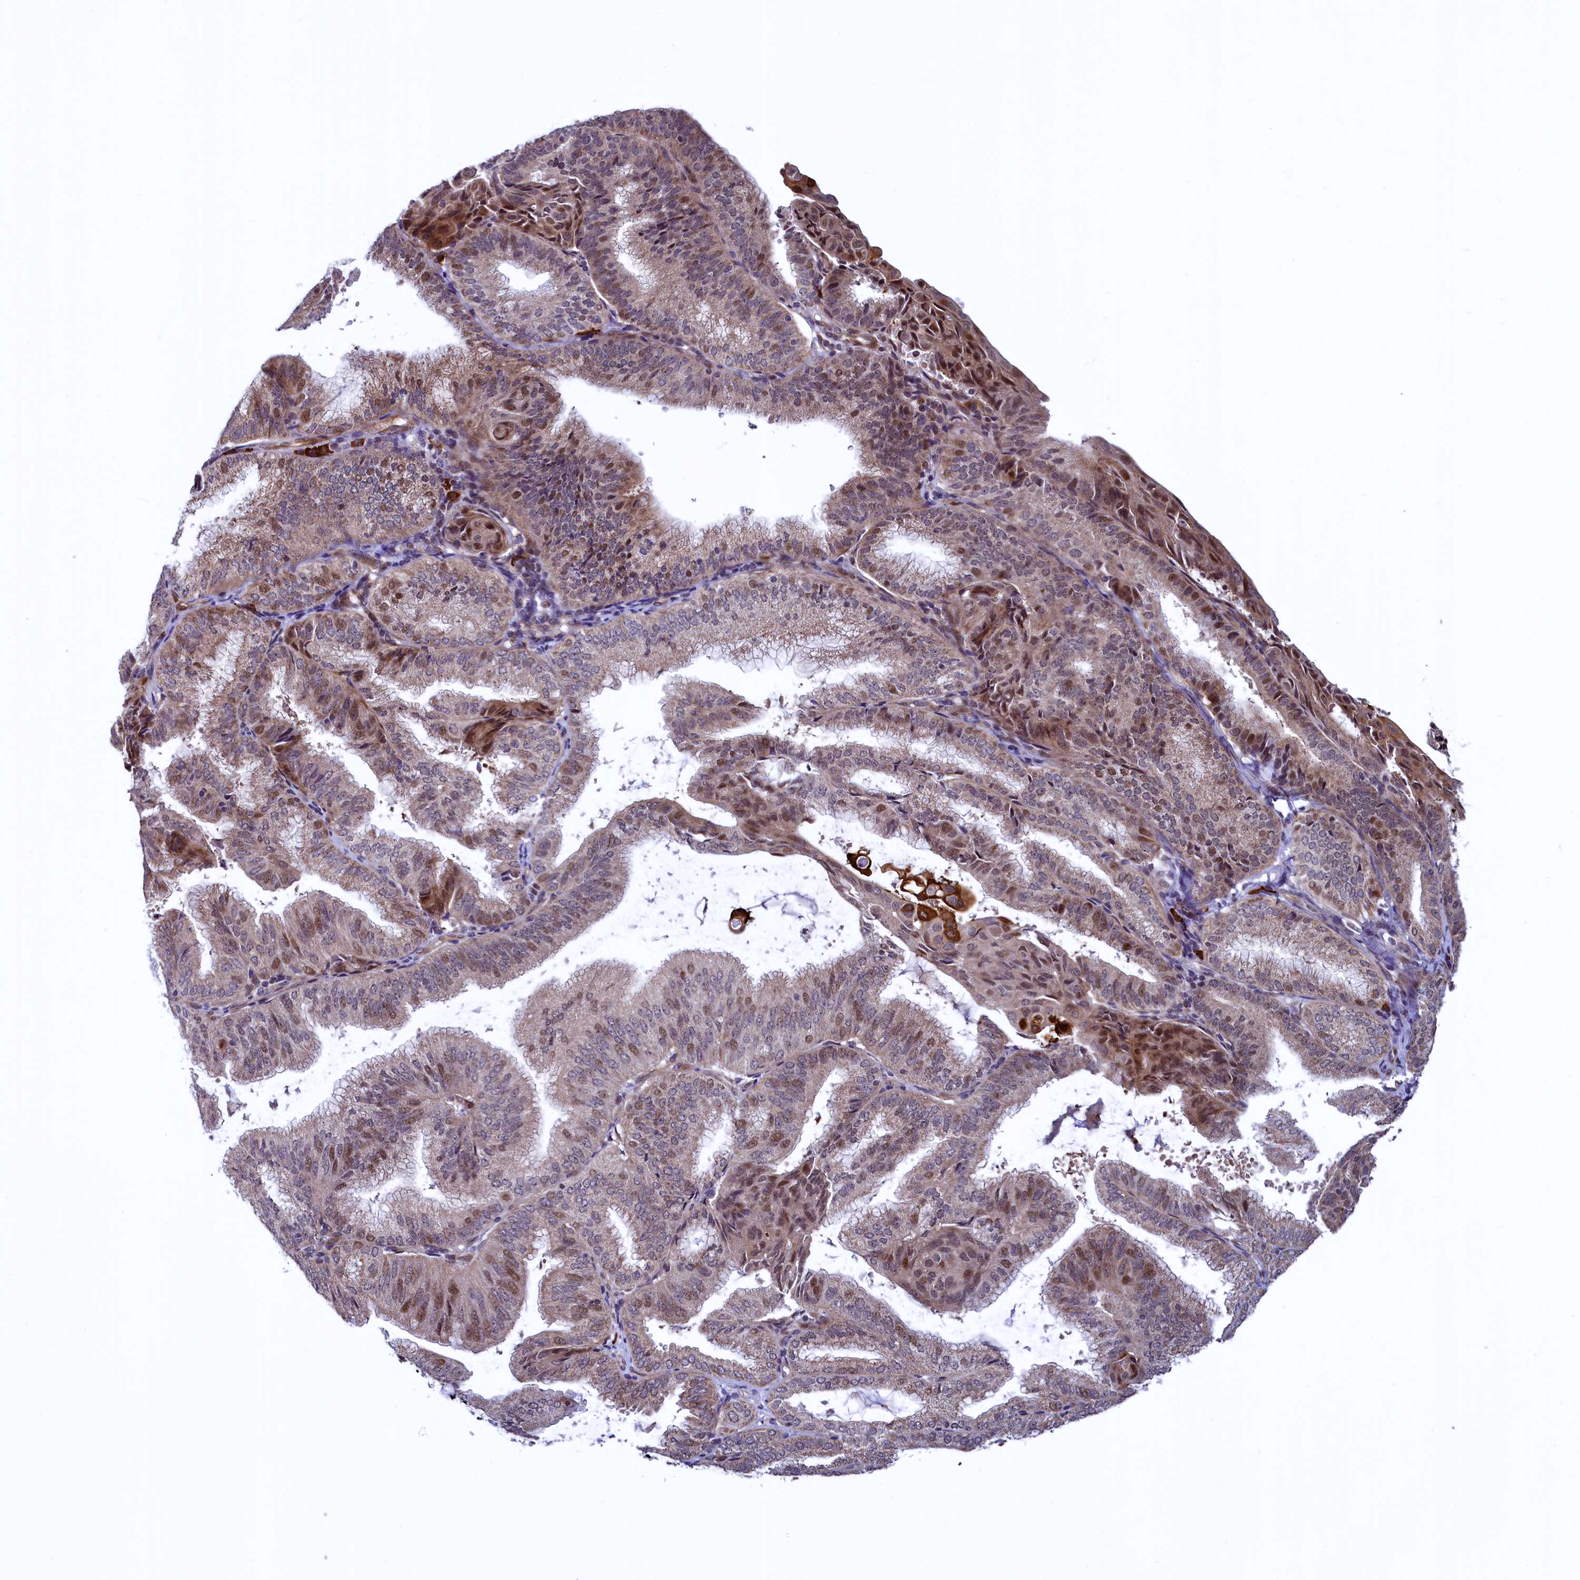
{"staining": {"intensity": "moderate", "quantity": "25%-75%", "location": "cytoplasmic/membranous,nuclear"}, "tissue": "endometrial cancer", "cell_type": "Tumor cells", "image_type": "cancer", "snomed": [{"axis": "morphology", "description": "Adenocarcinoma, NOS"}, {"axis": "topography", "description": "Endometrium"}], "caption": "High-power microscopy captured an IHC micrograph of endometrial adenocarcinoma, revealing moderate cytoplasmic/membranous and nuclear staining in approximately 25%-75% of tumor cells.", "gene": "RBFA", "patient": {"sex": "female", "age": 49}}